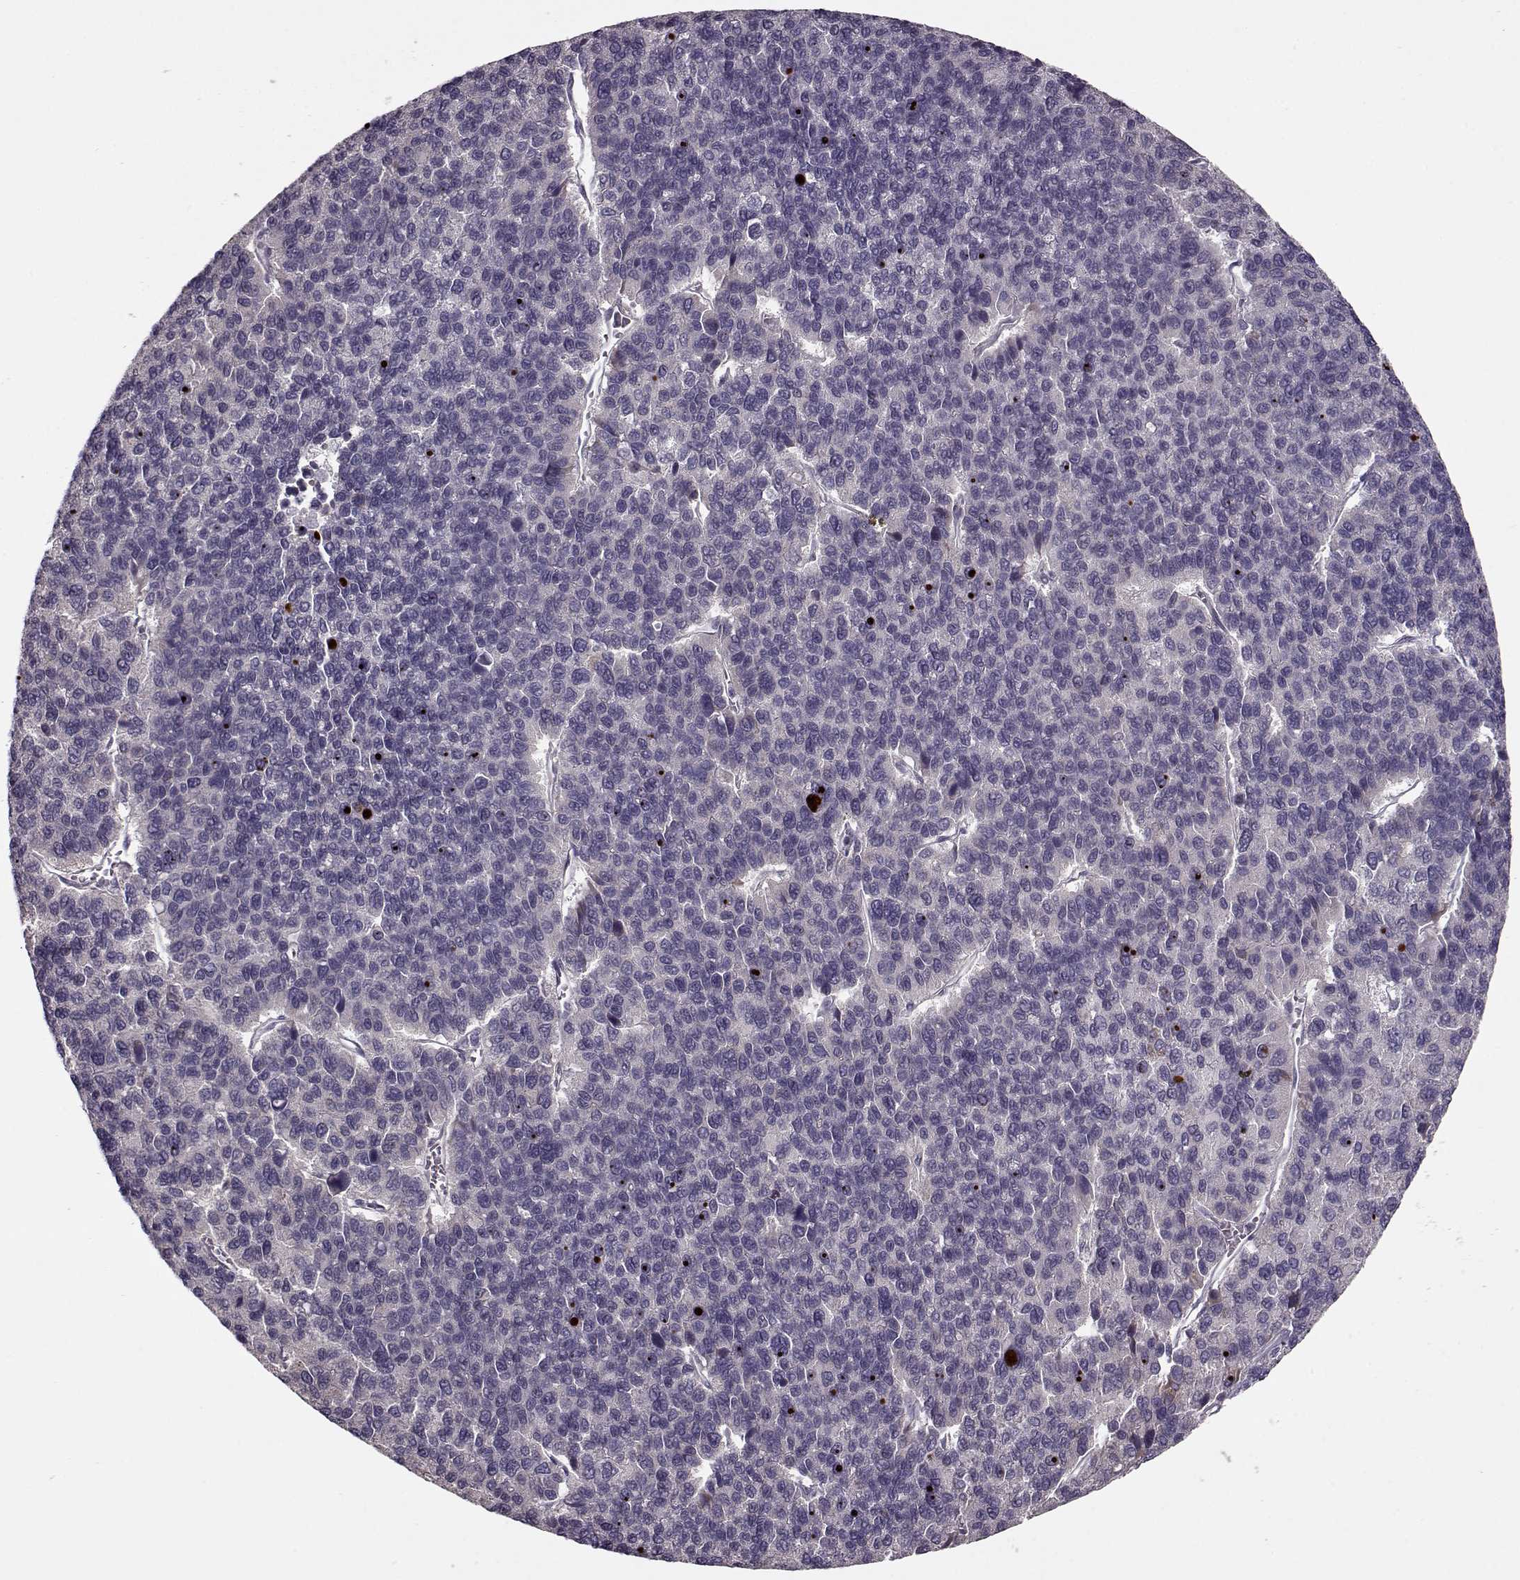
{"staining": {"intensity": "negative", "quantity": "none", "location": "none"}, "tissue": "liver cancer", "cell_type": "Tumor cells", "image_type": "cancer", "snomed": [{"axis": "morphology", "description": "Carcinoma, Hepatocellular, NOS"}, {"axis": "topography", "description": "Liver"}], "caption": "There is no significant positivity in tumor cells of liver cancer (hepatocellular carcinoma).", "gene": "SLAIN2", "patient": {"sex": "female", "age": 41}}